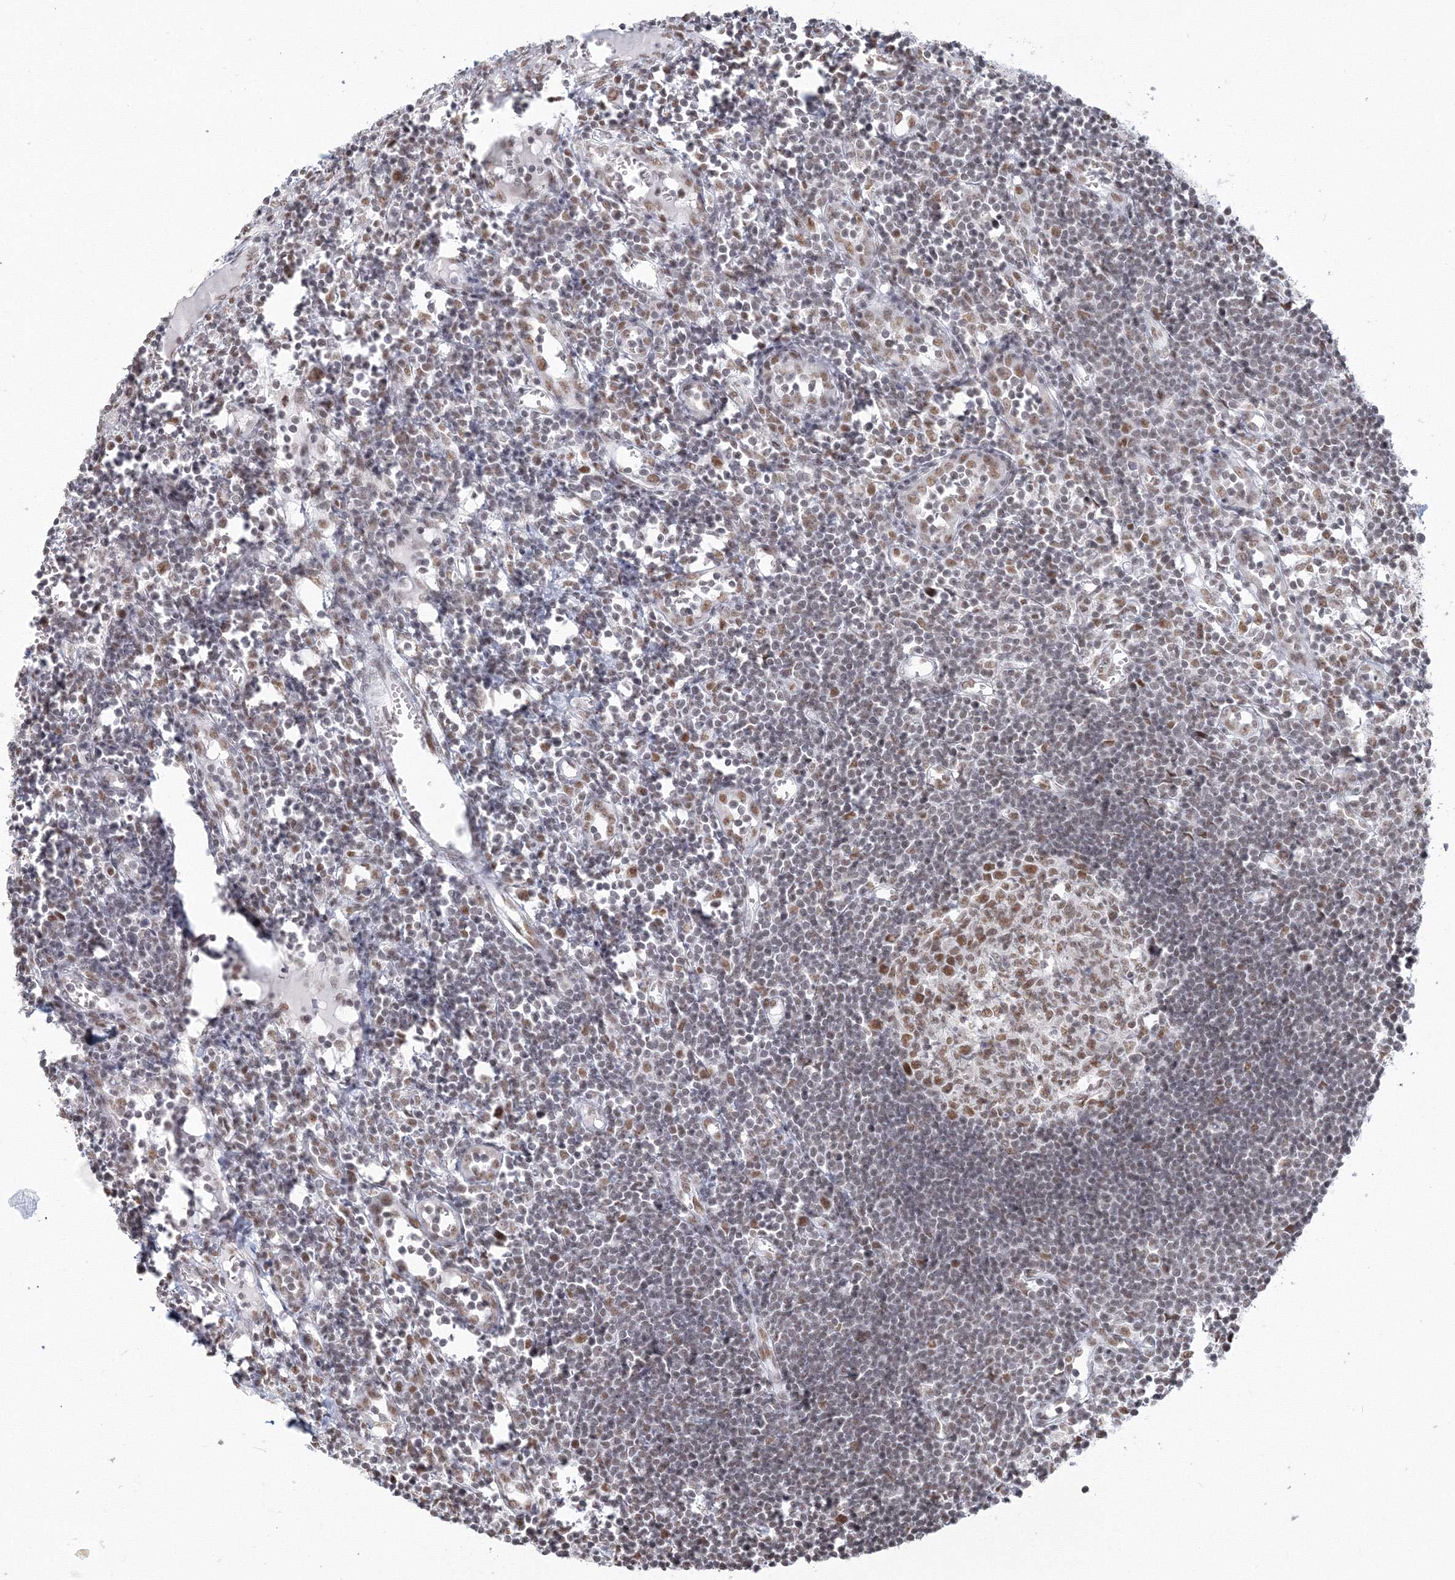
{"staining": {"intensity": "moderate", "quantity": ">75%", "location": "nuclear"}, "tissue": "lymph node", "cell_type": "Germinal center cells", "image_type": "normal", "snomed": [{"axis": "morphology", "description": "Normal tissue, NOS"}, {"axis": "morphology", "description": "Malignant melanoma, Metastatic site"}, {"axis": "topography", "description": "Lymph node"}], "caption": "High-magnification brightfield microscopy of normal lymph node stained with DAB (brown) and counterstained with hematoxylin (blue). germinal center cells exhibit moderate nuclear positivity is present in approximately>75% of cells.", "gene": "PPP4R2", "patient": {"sex": "male", "age": 41}}